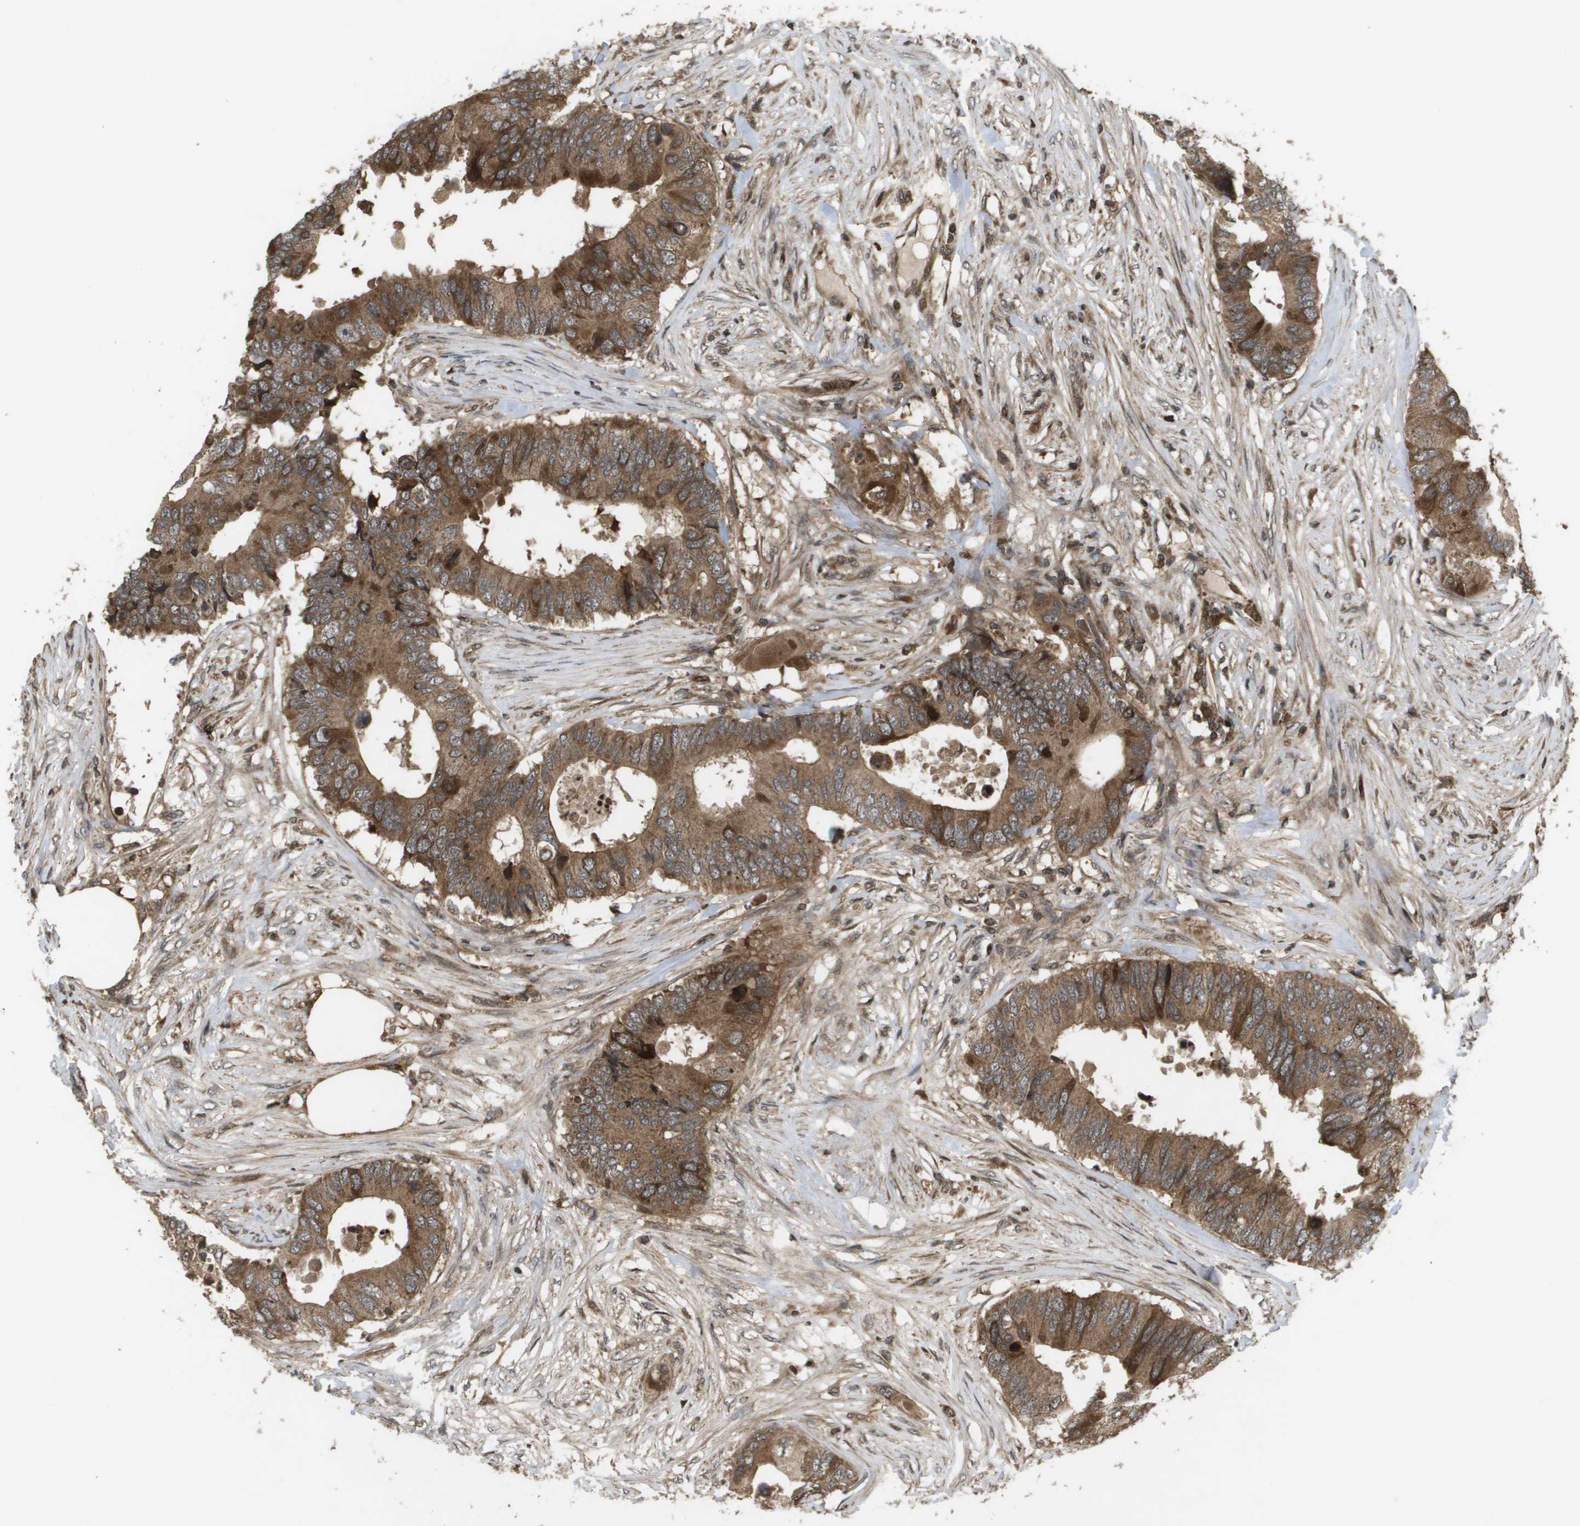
{"staining": {"intensity": "strong", "quantity": "25%-75%", "location": "cytoplasmic/membranous"}, "tissue": "colorectal cancer", "cell_type": "Tumor cells", "image_type": "cancer", "snomed": [{"axis": "morphology", "description": "Adenocarcinoma, NOS"}, {"axis": "topography", "description": "Colon"}], "caption": "Protein staining by immunohistochemistry exhibits strong cytoplasmic/membranous positivity in about 25%-75% of tumor cells in colorectal cancer (adenocarcinoma).", "gene": "KIF11", "patient": {"sex": "male", "age": 71}}